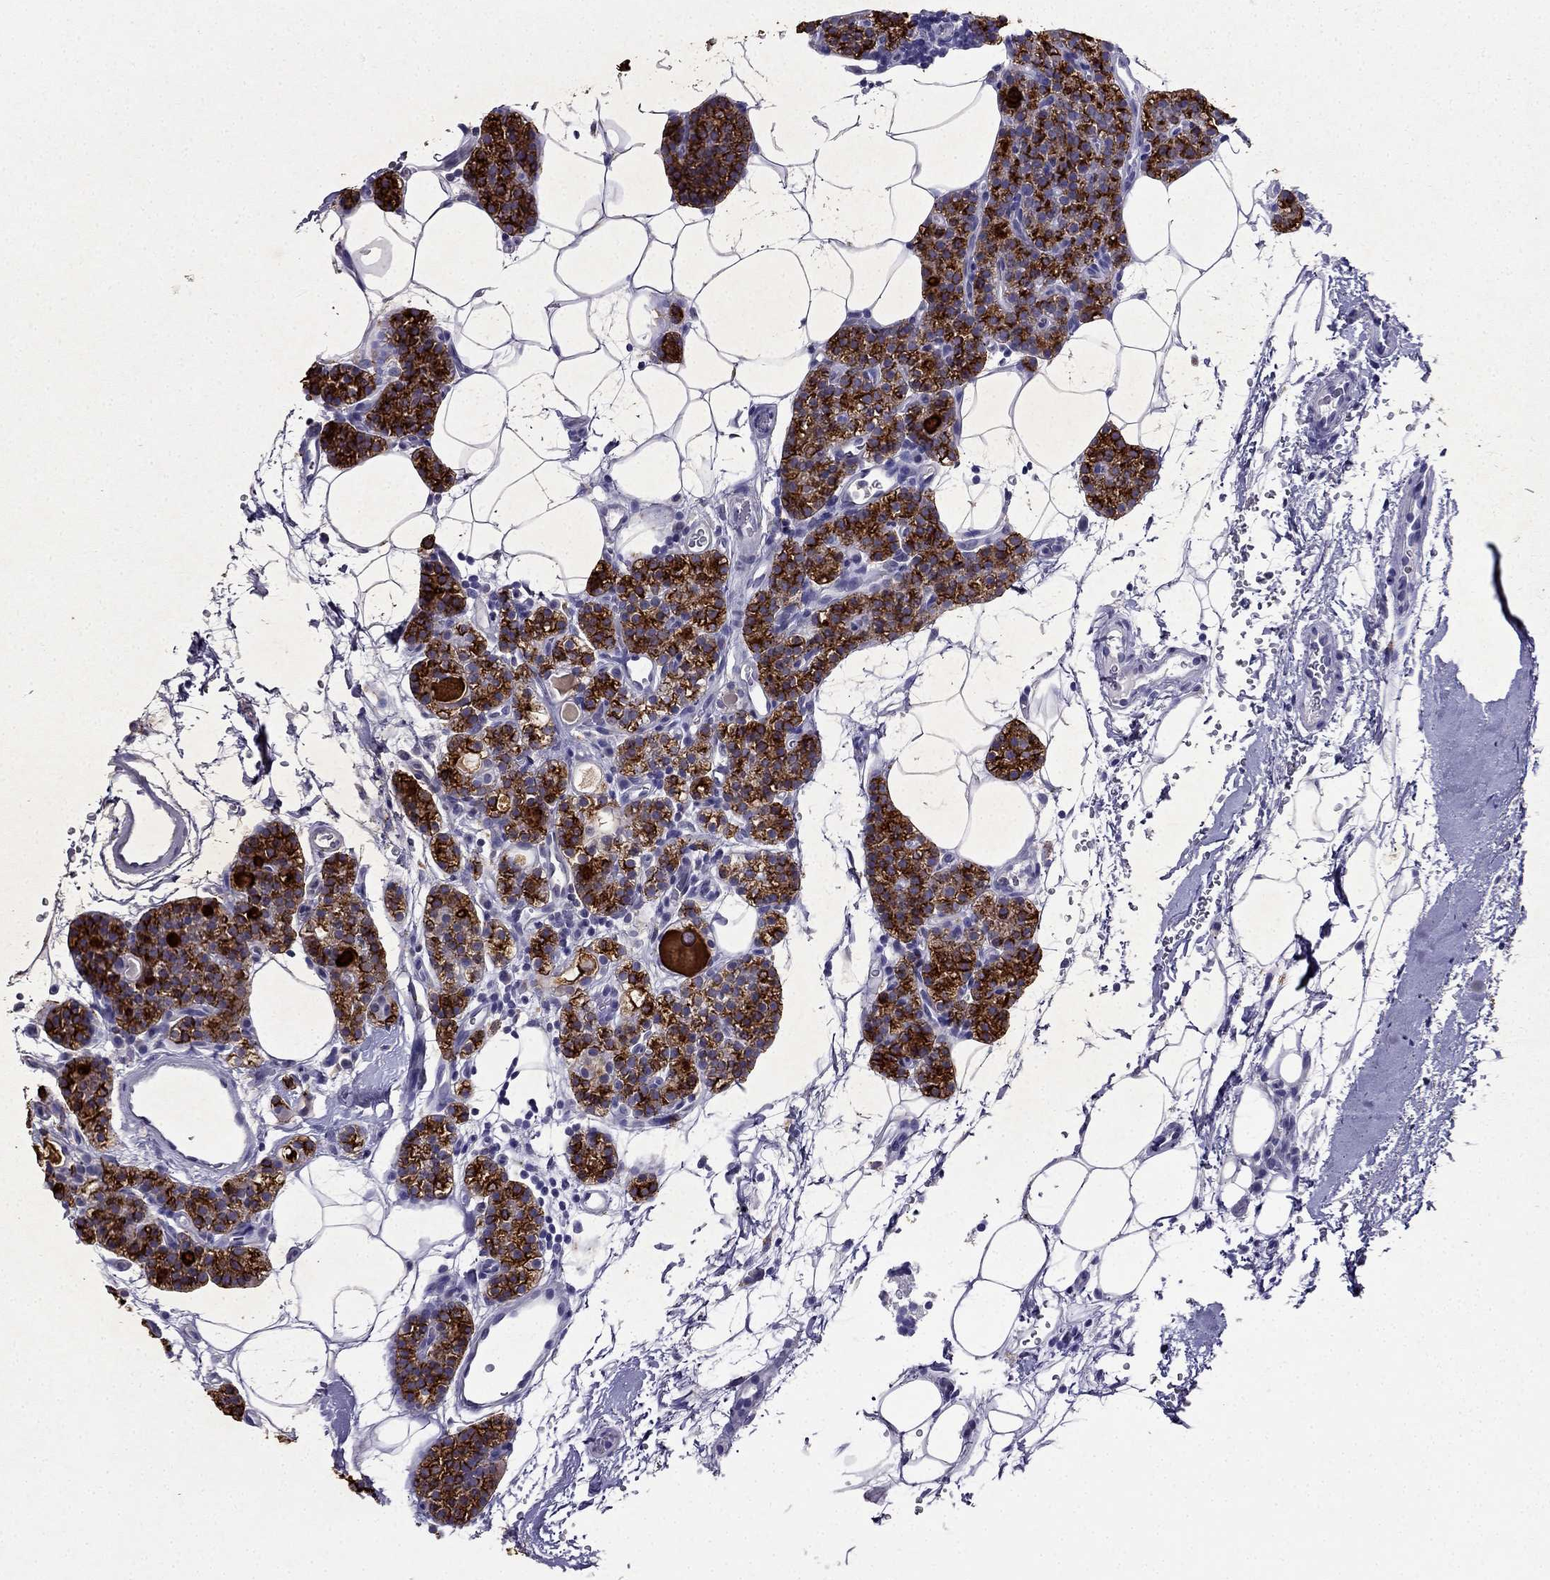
{"staining": {"intensity": "strong", "quantity": ">75%", "location": "cytoplasmic/membranous"}, "tissue": "parathyroid gland", "cell_type": "Glandular cells", "image_type": "normal", "snomed": [{"axis": "morphology", "description": "Normal tissue, NOS"}, {"axis": "topography", "description": "Parathyroid gland"}], "caption": "Immunohistochemical staining of unremarkable parathyroid gland reveals >75% levels of strong cytoplasmic/membranous protein positivity in about >75% of glandular cells. (DAB = brown stain, brightfield microscopy at high magnification).", "gene": "PTH", "patient": {"sex": "female", "age": 67}}